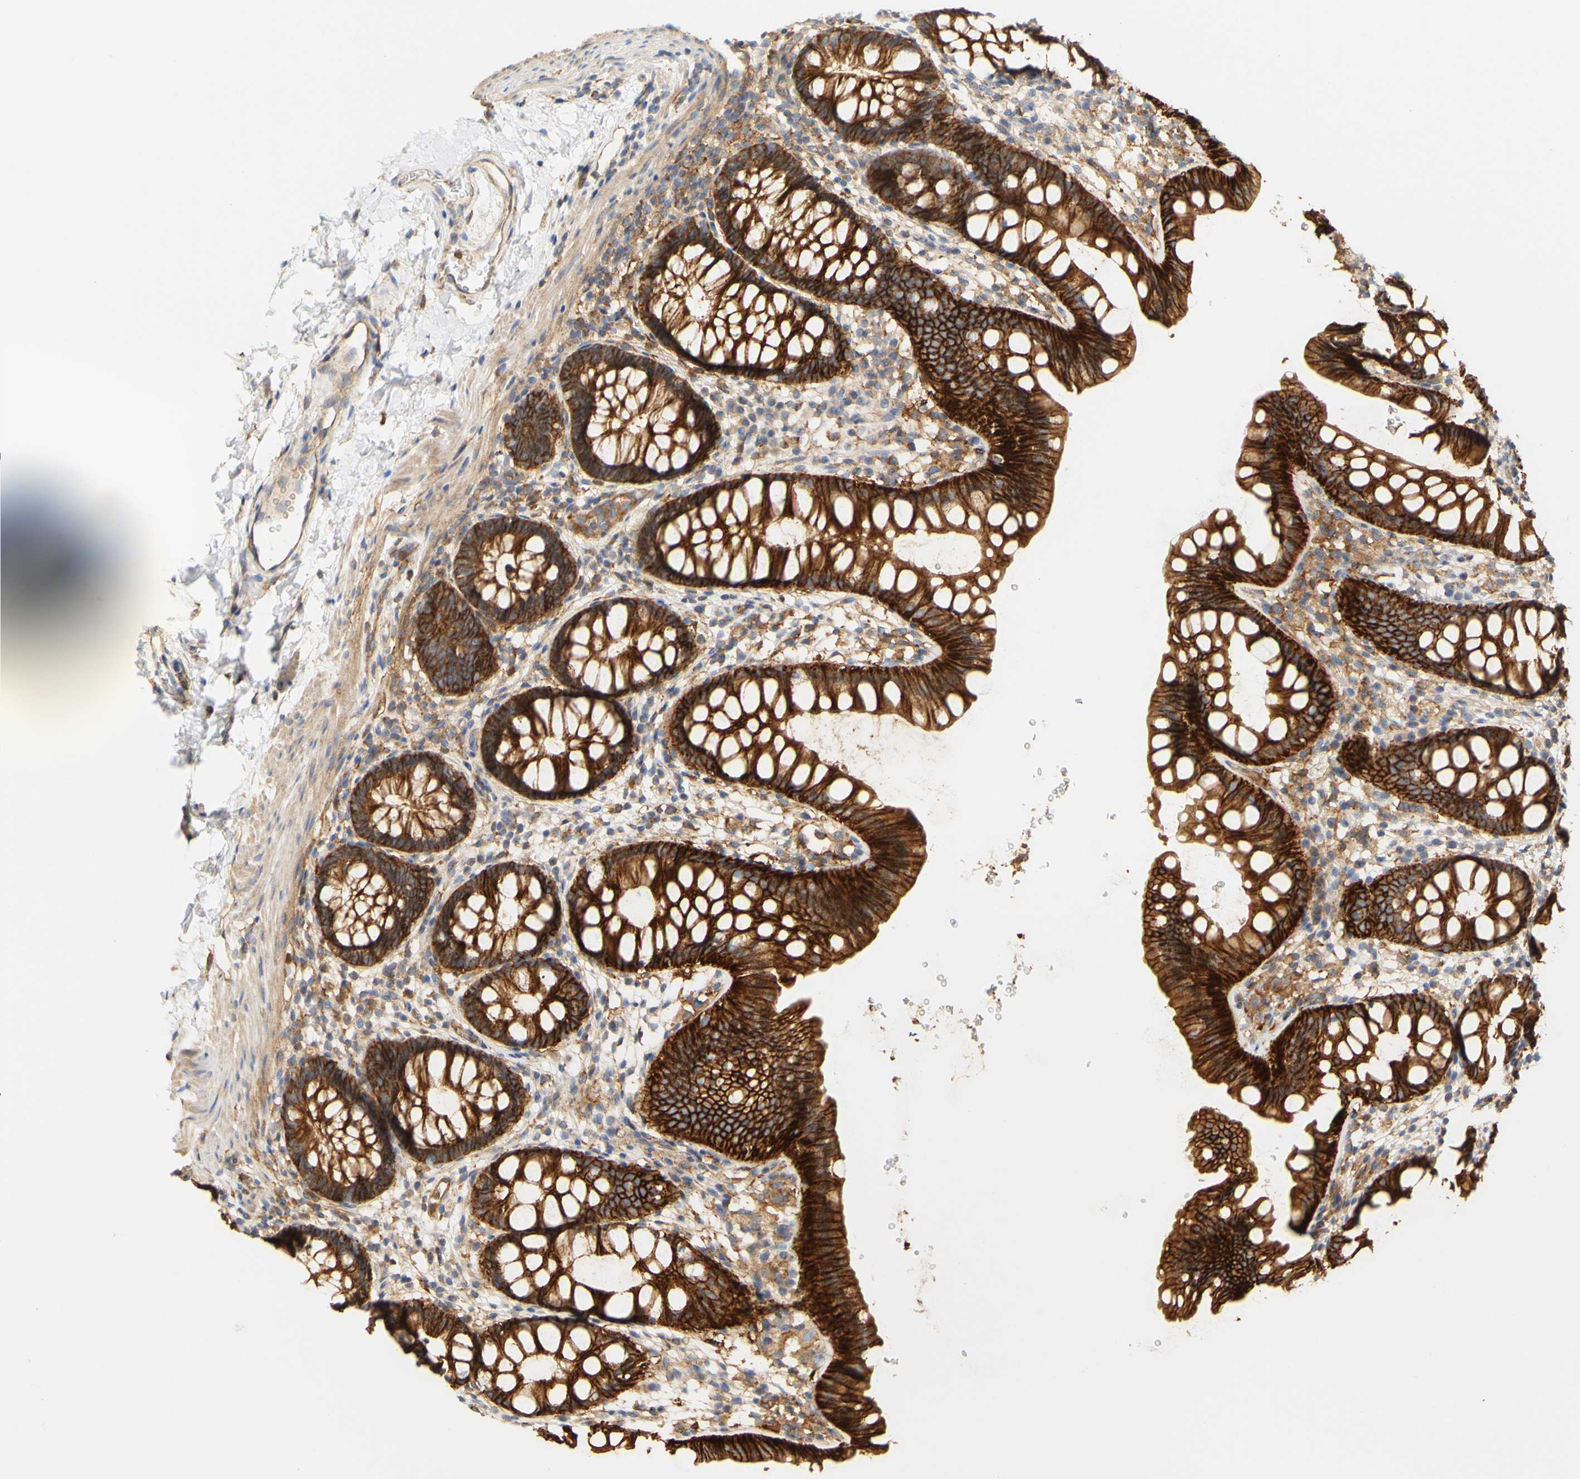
{"staining": {"intensity": "strong", "quantity": ">75%", "location": "cytoplasmic/membranous"}, "tissue": "rectum", "cell_type": "Glandular cells", "image_type": "normal", "snomed": [{"axis": "morphology", "description": "Normal tissue, NOS"}, {"axis": "topography", "description": "Rectum"}], "caption": "Rectum stained with a protein marker reveals strong staining in glandular cells.", "gene": "PCDH7", "patient": {"sex": "female", "age": 24}}